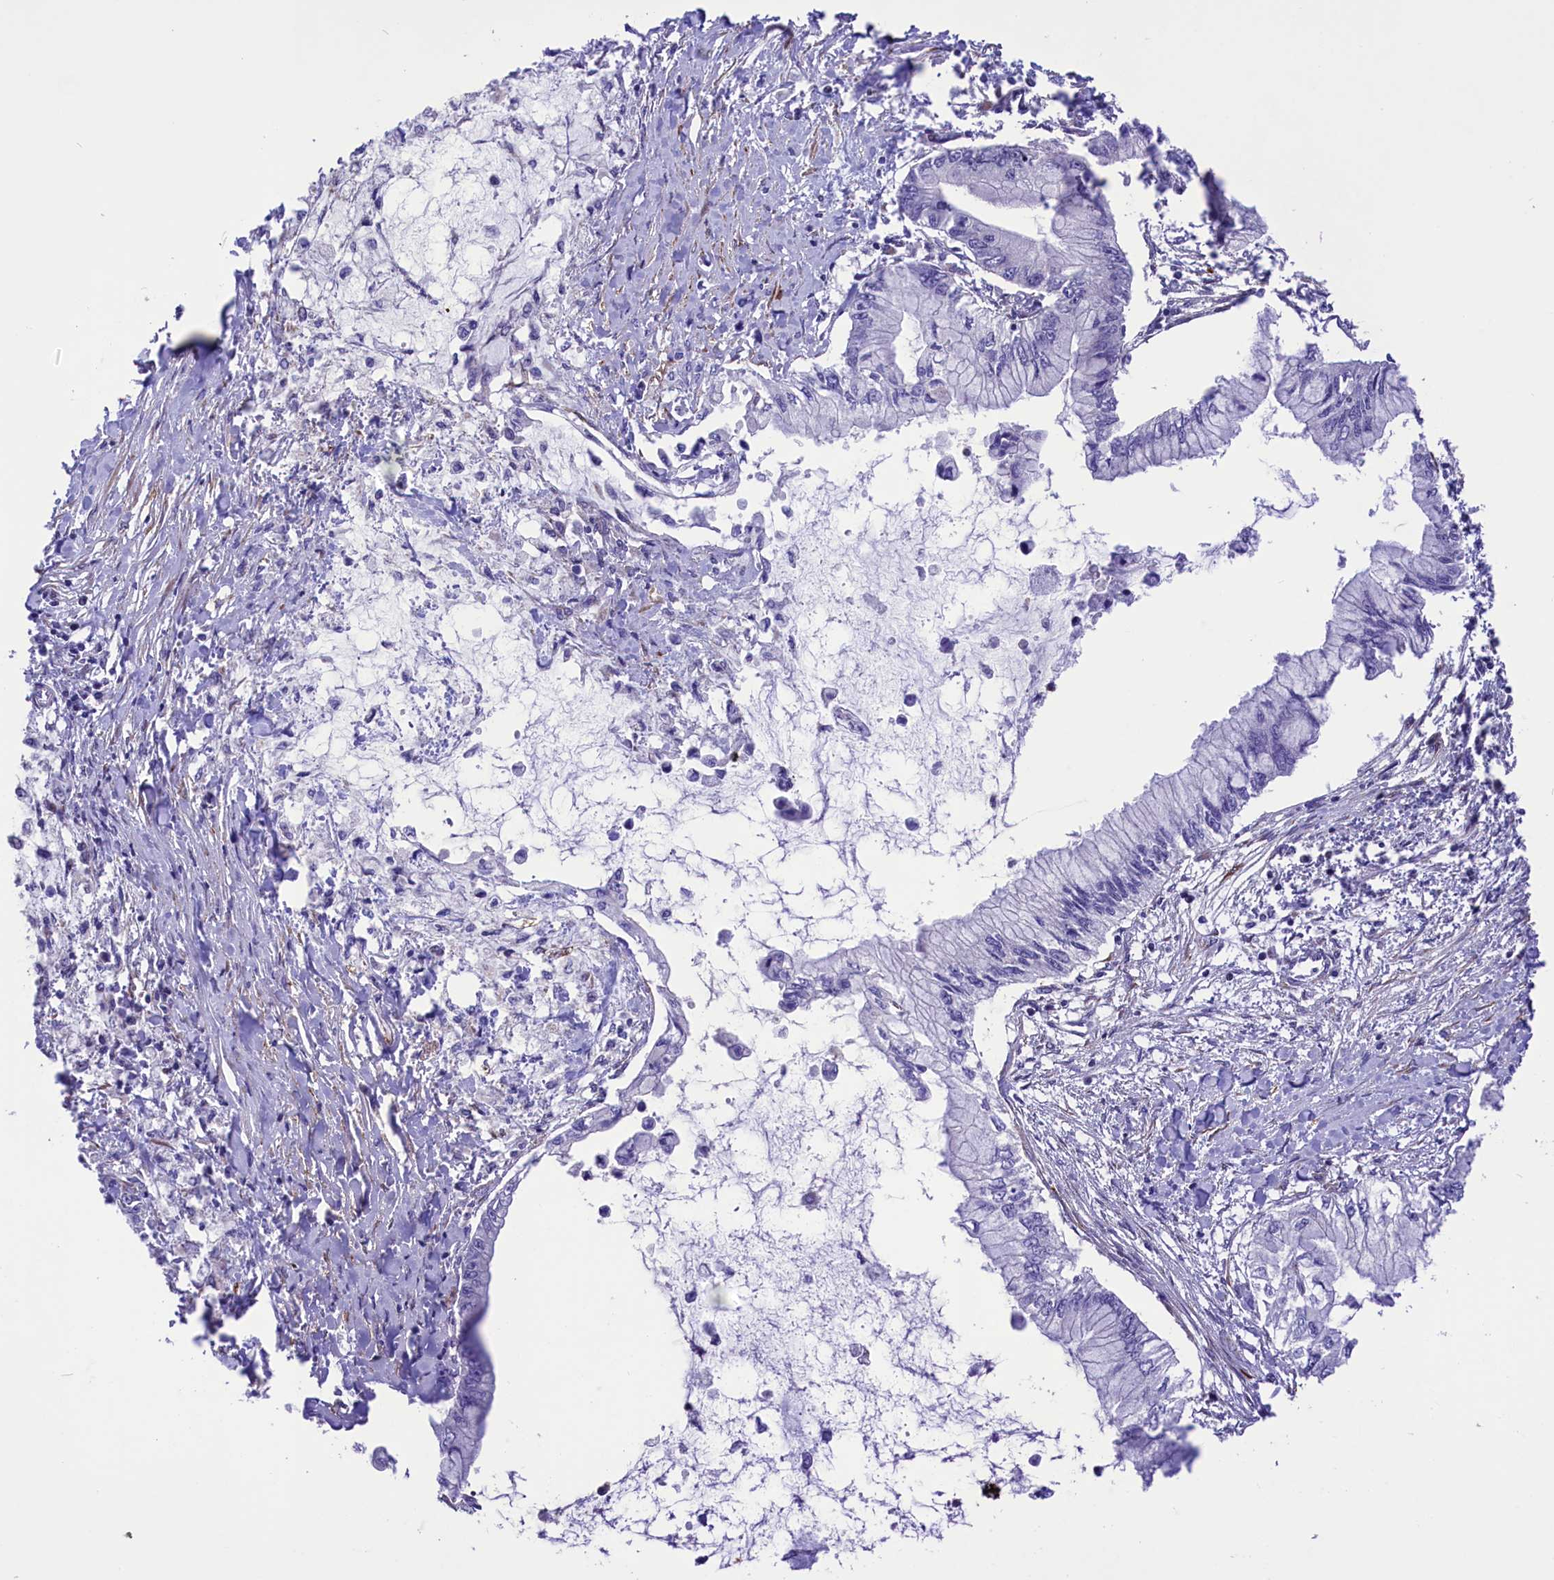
{"staining": {"intensity": "negative", "quantity": "none", "location": "none"}, "tissue": "pancreatic cancer", "cell_type": "Tumor cells", "image_type": "cancer", "snomed": [{"axis": "morphology", "description": "Adenocarcinoma, NOS"}, {"axis": "topography", "description": "Pancreas"}], "caption": "Tumor cells are negative for brown protein staining in pancreatic adenocarcinoma.", "gene": "MIEF2", "patient": {"sex": "male", "age": 48}}